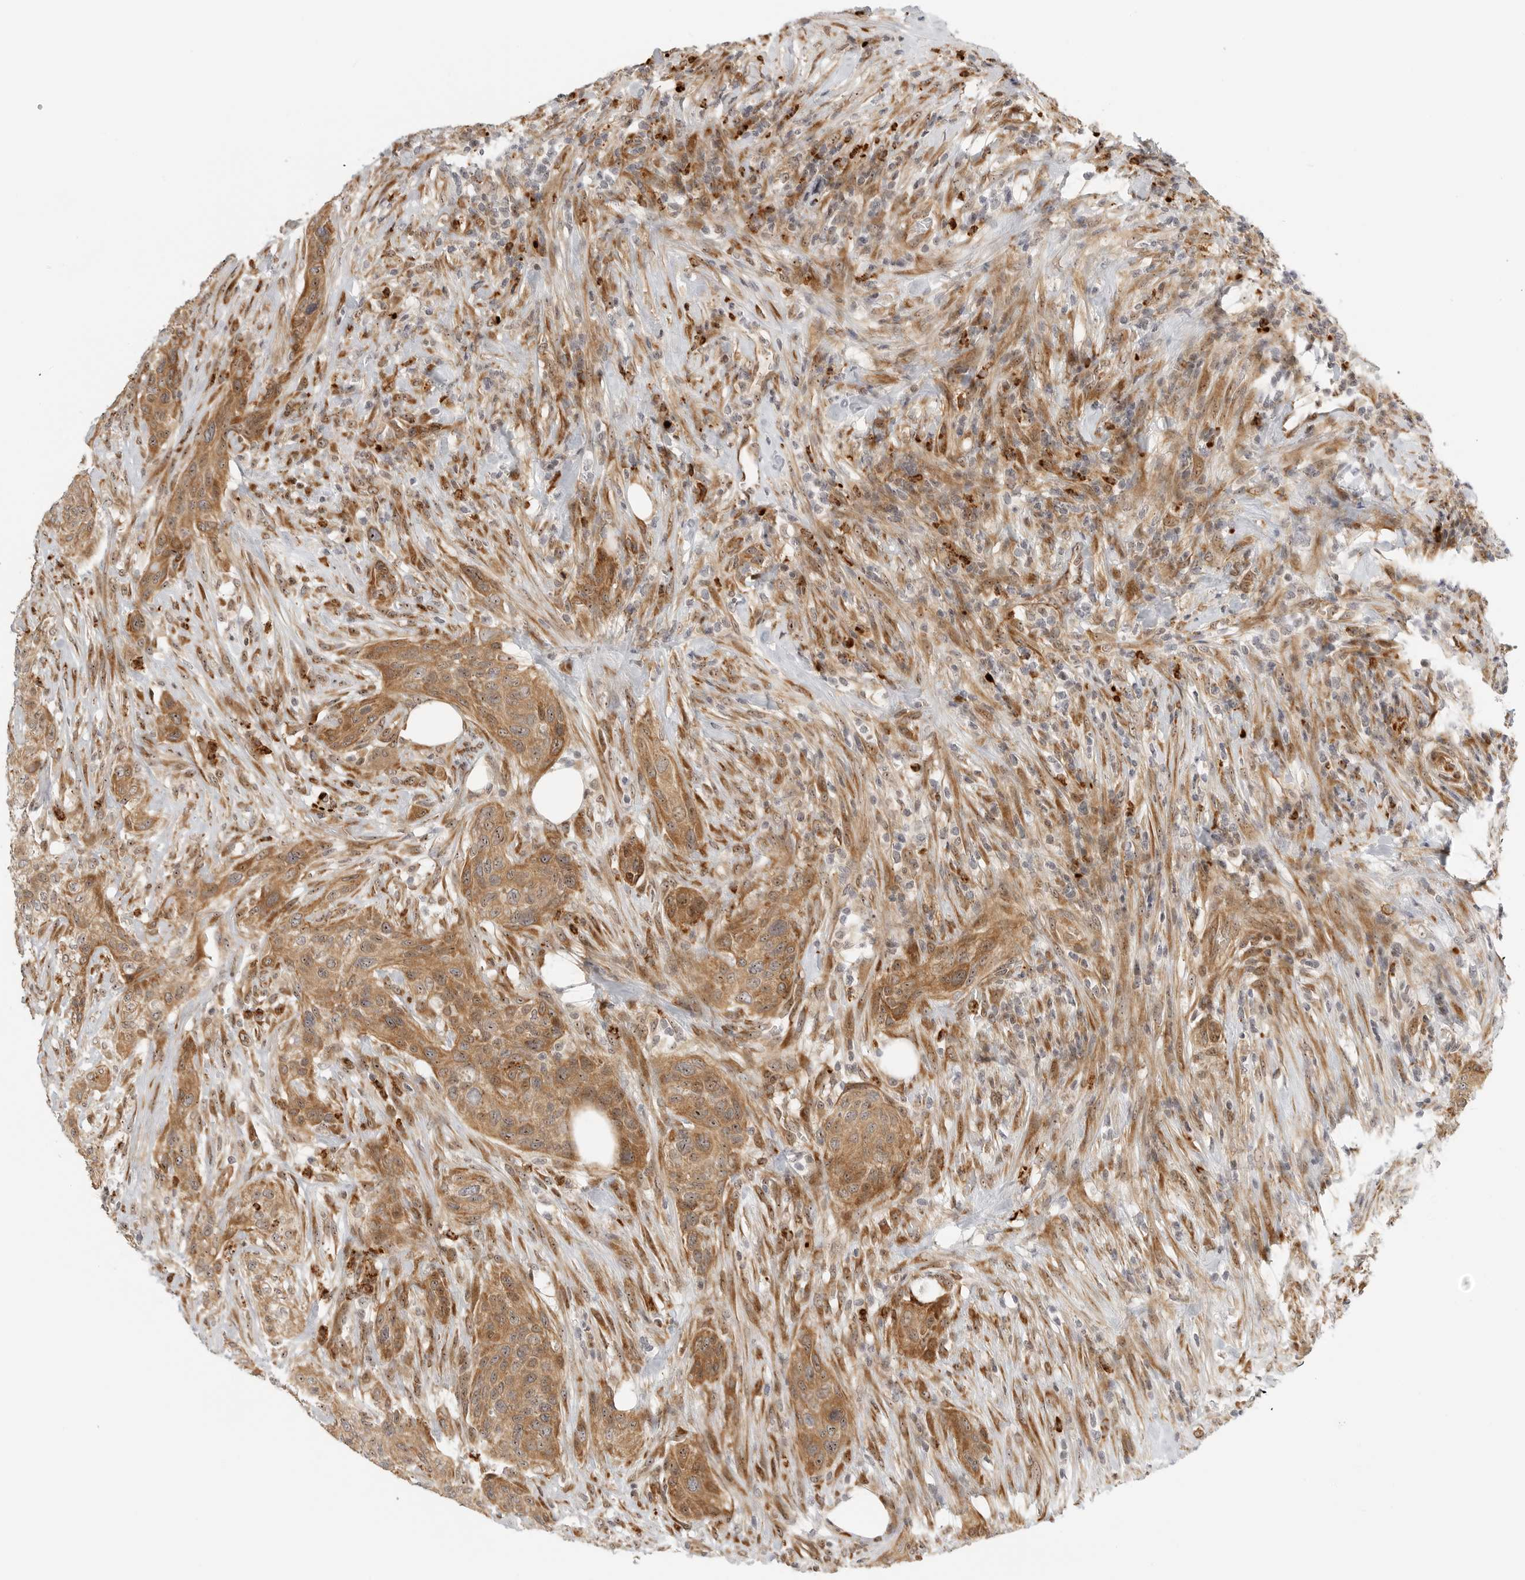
{"staining": {"intensity": "moderate", "quantity": ">75%", "location": "cytoplasmic/membranous,nuclear"}, "tissue": "urothelial cancer", "cell_type": "Tumor cells", "image_type": "cancer", "snomed": [{"axis": "morphology", "description": "Urothelial carcinoma, High grade"}, {"axis": "topography", "description": "Urinary bladder"}], "caption": "Protein expression by immunohistochemistry (IHC) demonstrates moderate cytoplasmic/membranous and nuclear staining in approximately >75% of tumor cells in high-grade urothelial carcinoma.", "gene": "DSCC1", "patient": {"sex": "male", "age": 35}}